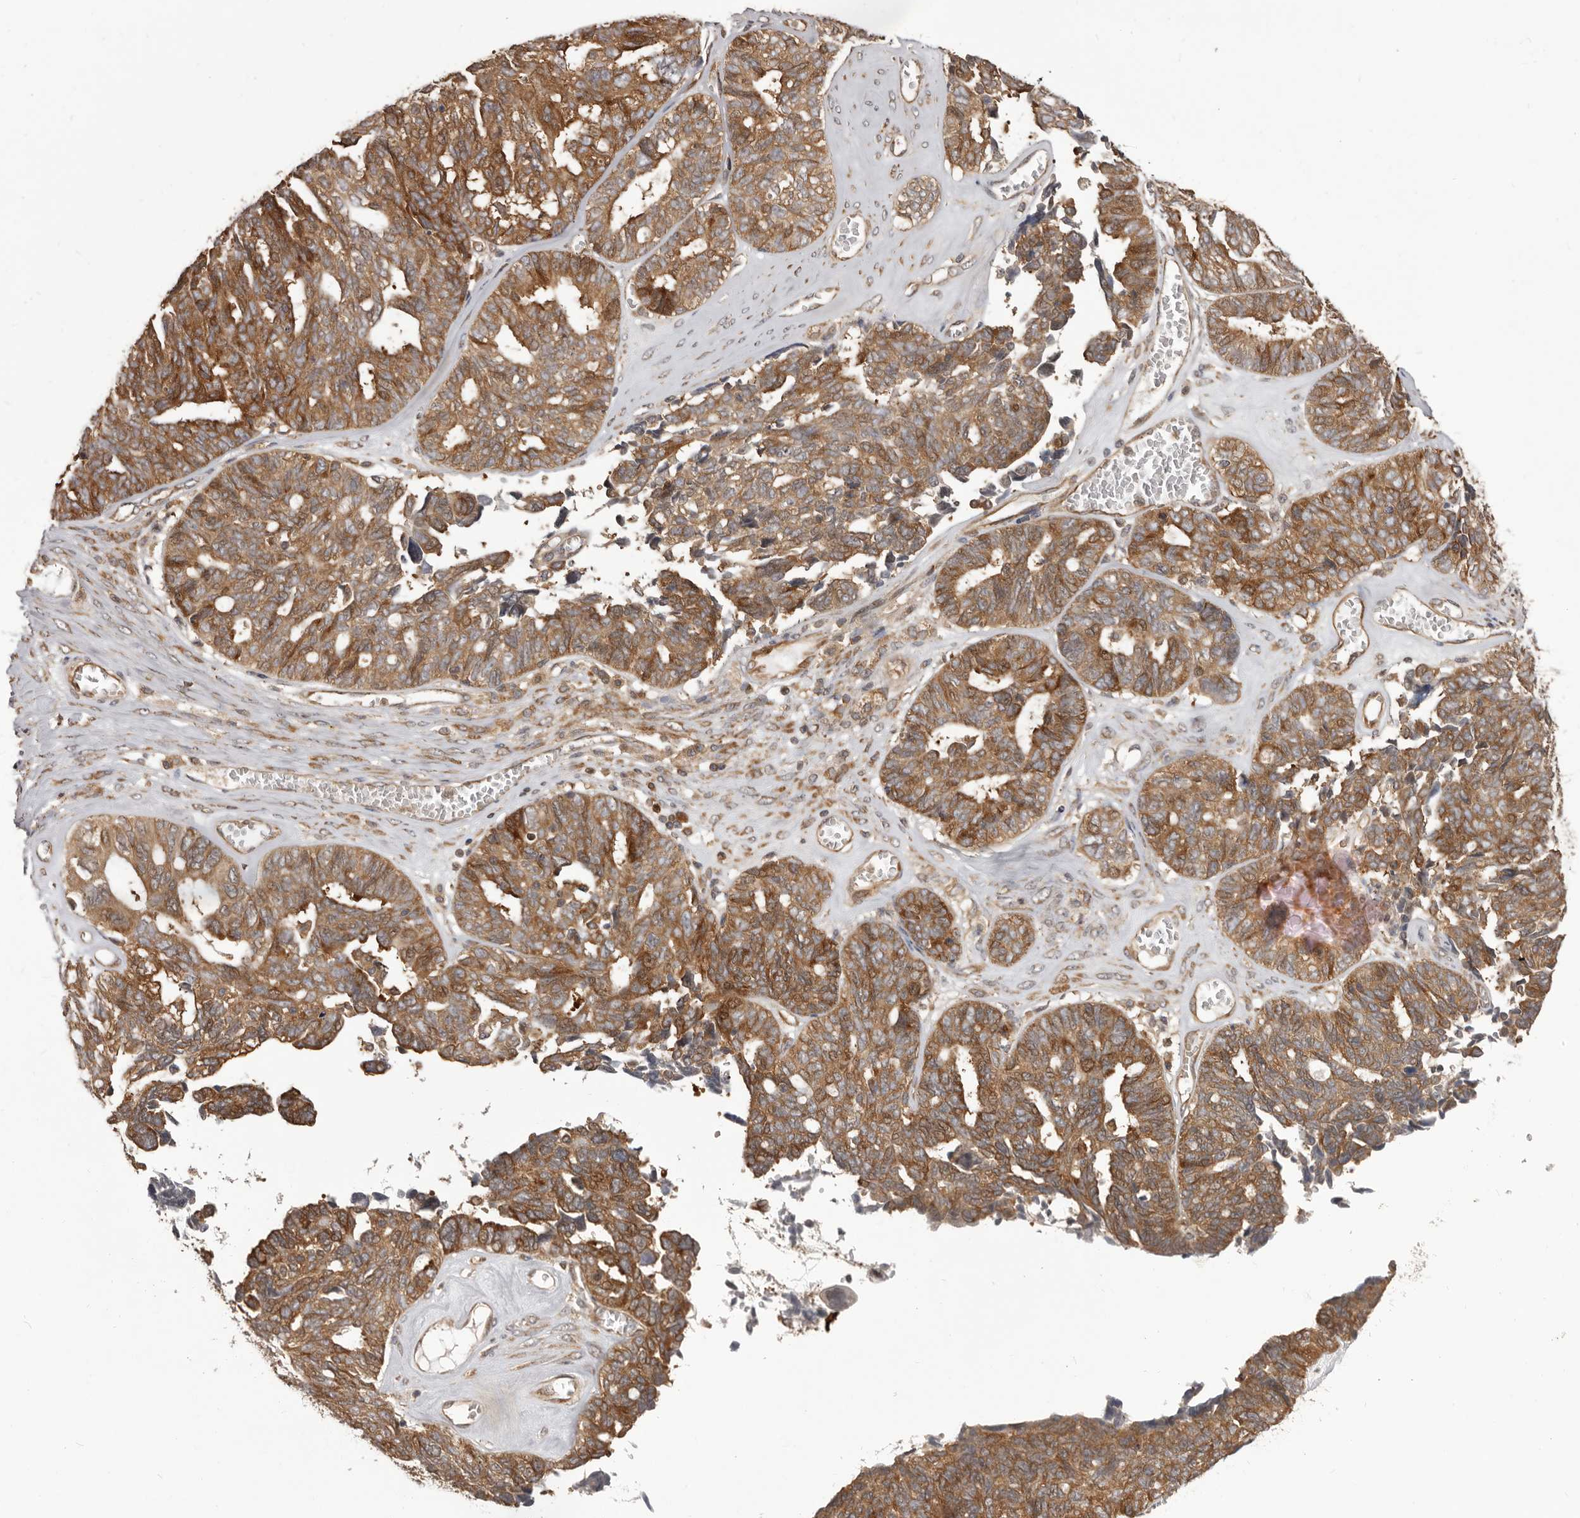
{"staining": {"intensity": "moderate", "quantity": ">75%", "location": "cytoplasmic/membranous"}, "tissue": "ovarian cancer", "cell_type": "Tumor cells", "image_type": "cancer", "snomed": [{"axis": "morphology", "description": "Cystadenocarcinoma, serous, NOS"}, {"axis": "topography", "description": "Ovary"}], "caption": "A micrograph showing moderate cytoplasmic/membranous staining in approximately >75% of tumor cells in serous cystadenocarcinoma (ovarian), as visualized by brown immunohistochemical staining.", "gene": "HBS1L", "patient": {"sex": "female", "age": 79}}